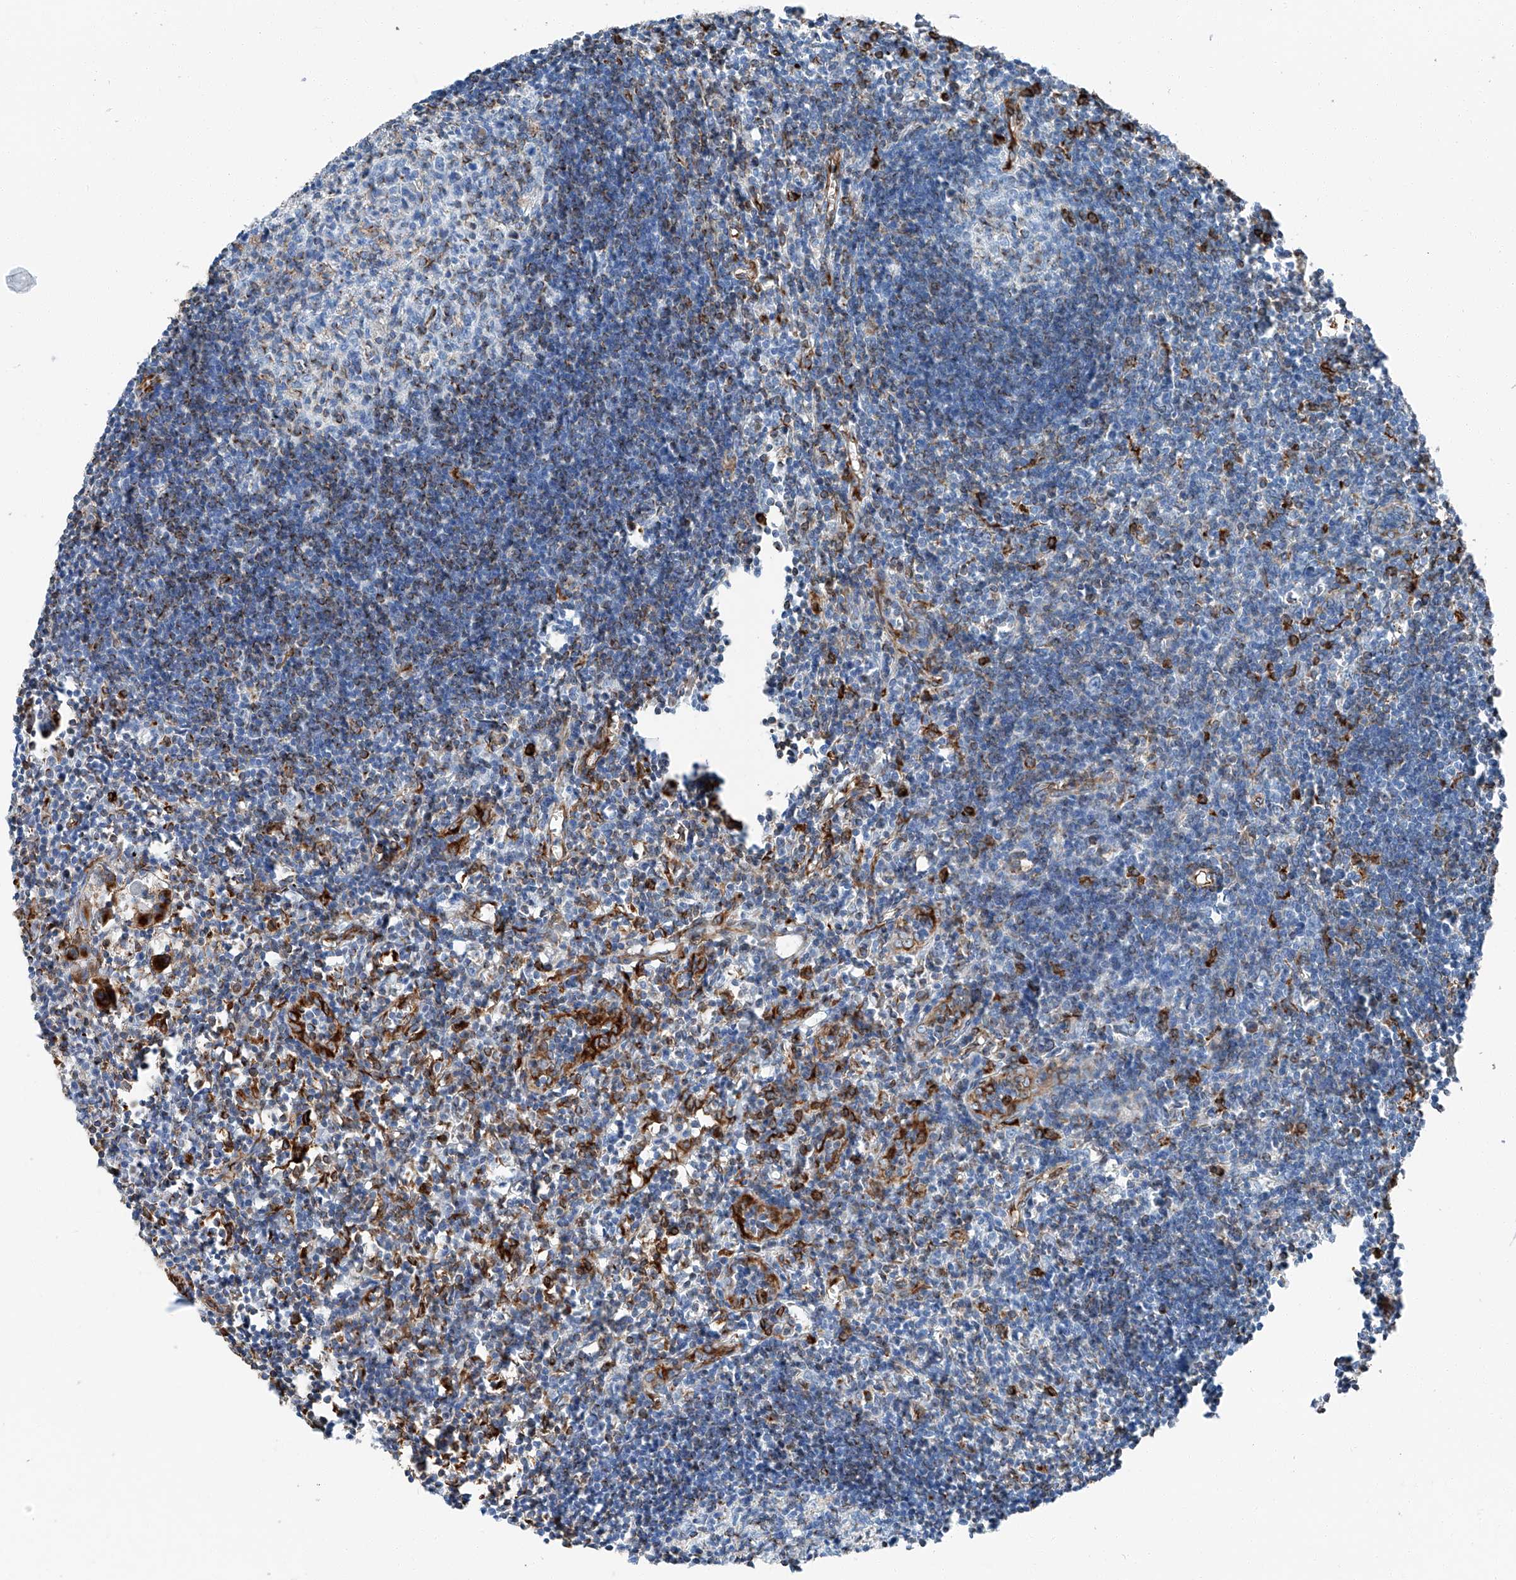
{"staining": {"intensity": "moderate", "quantity": "<25%", "location": "cytoplasmic/membranous"}, "tissue": "lymph node", "cell_type": "Germinal center cells", "image_type": "normal", "snomed": [{"axis": "morphology", "description": "Normal tissue, NOS"}, {"axis": "morphology", "description": "Malignant melanoma, Metastatic site"}, {"axis": "topography", "description": "Lymph node"}], "caption": "This image displays IHC staining of unremarkable human lymph node, with low moderate cytoplasmic/membranous expression in about <25% of germinal center cells.", "gene": "ZNF804A", "patient": {"sex": "male", "age": 41}}